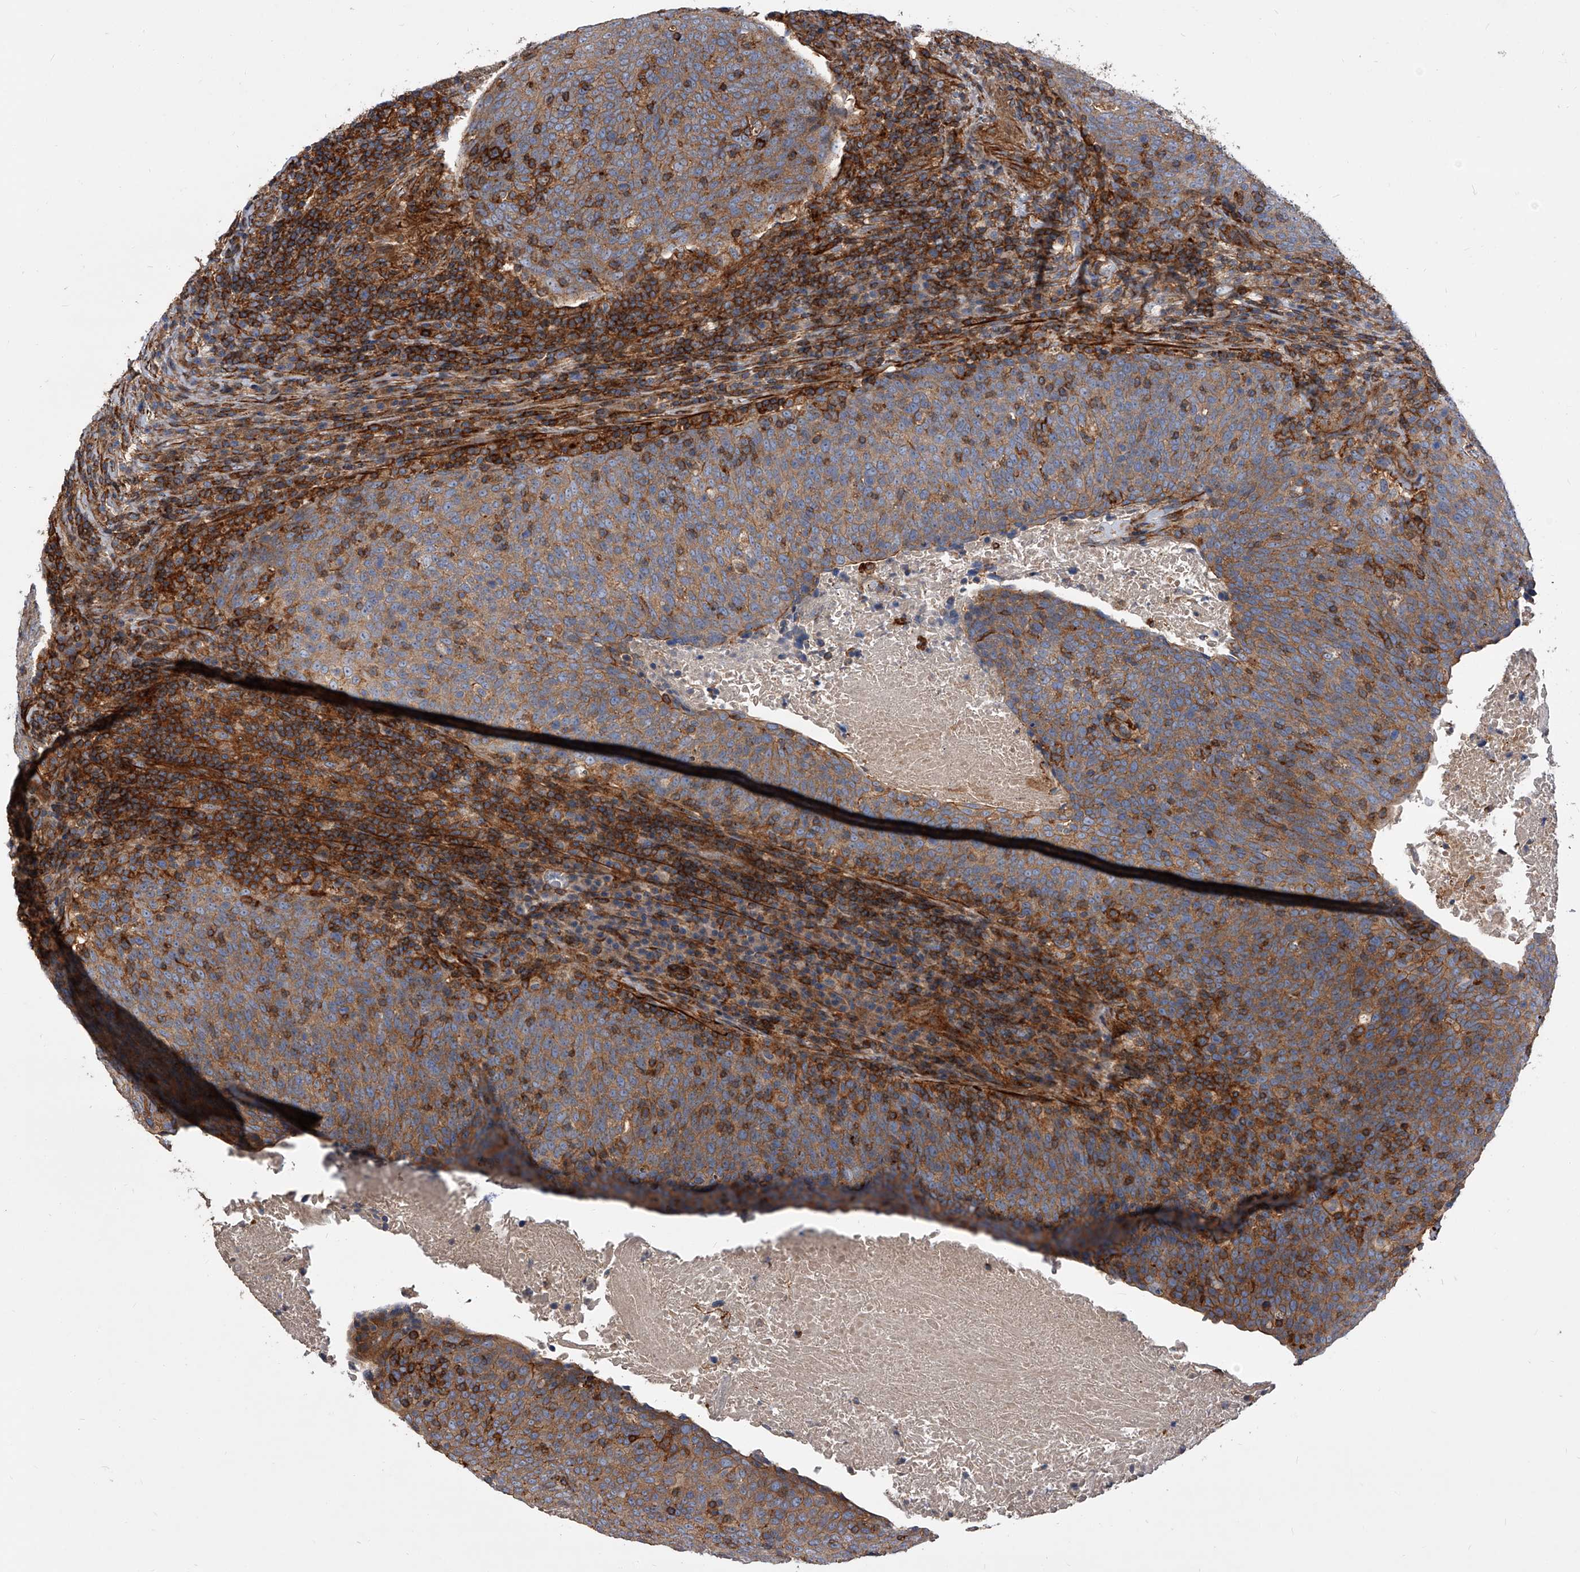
{"staining": {"intensity": "moderate", "quantity": ">75%", "location": "cytoplasmic/membranous"}, "tissue": "head and neck cancer", "cell_type": "Tumor cells", "image_type": "cancer", "snomed": [{"axis": "morphology", "description": "Squamous cell carcinoma, NOS"}, {"axis": "morphology", "description": "Squamous cell carcinoma, metastatic, NOS"}, {"axis": "topography", "description": "Lymph node"}, {"axis": "topography", "description": "Head-Neck"}], "caption": "Immunohistochemistry photomicrograph of neoplastic tissue: head and neck cancer (metastatic squamous cell carcinoma) stained using immunohistochemistry demonstrates medium levels of moderate protein expression localized specifically in the cytoplasmic/membranous of tumor cells, appearing as a cytoplasmic/membranous brown color.", "gene": "PISD", "patient": {"sex": "male", "age": 62}}